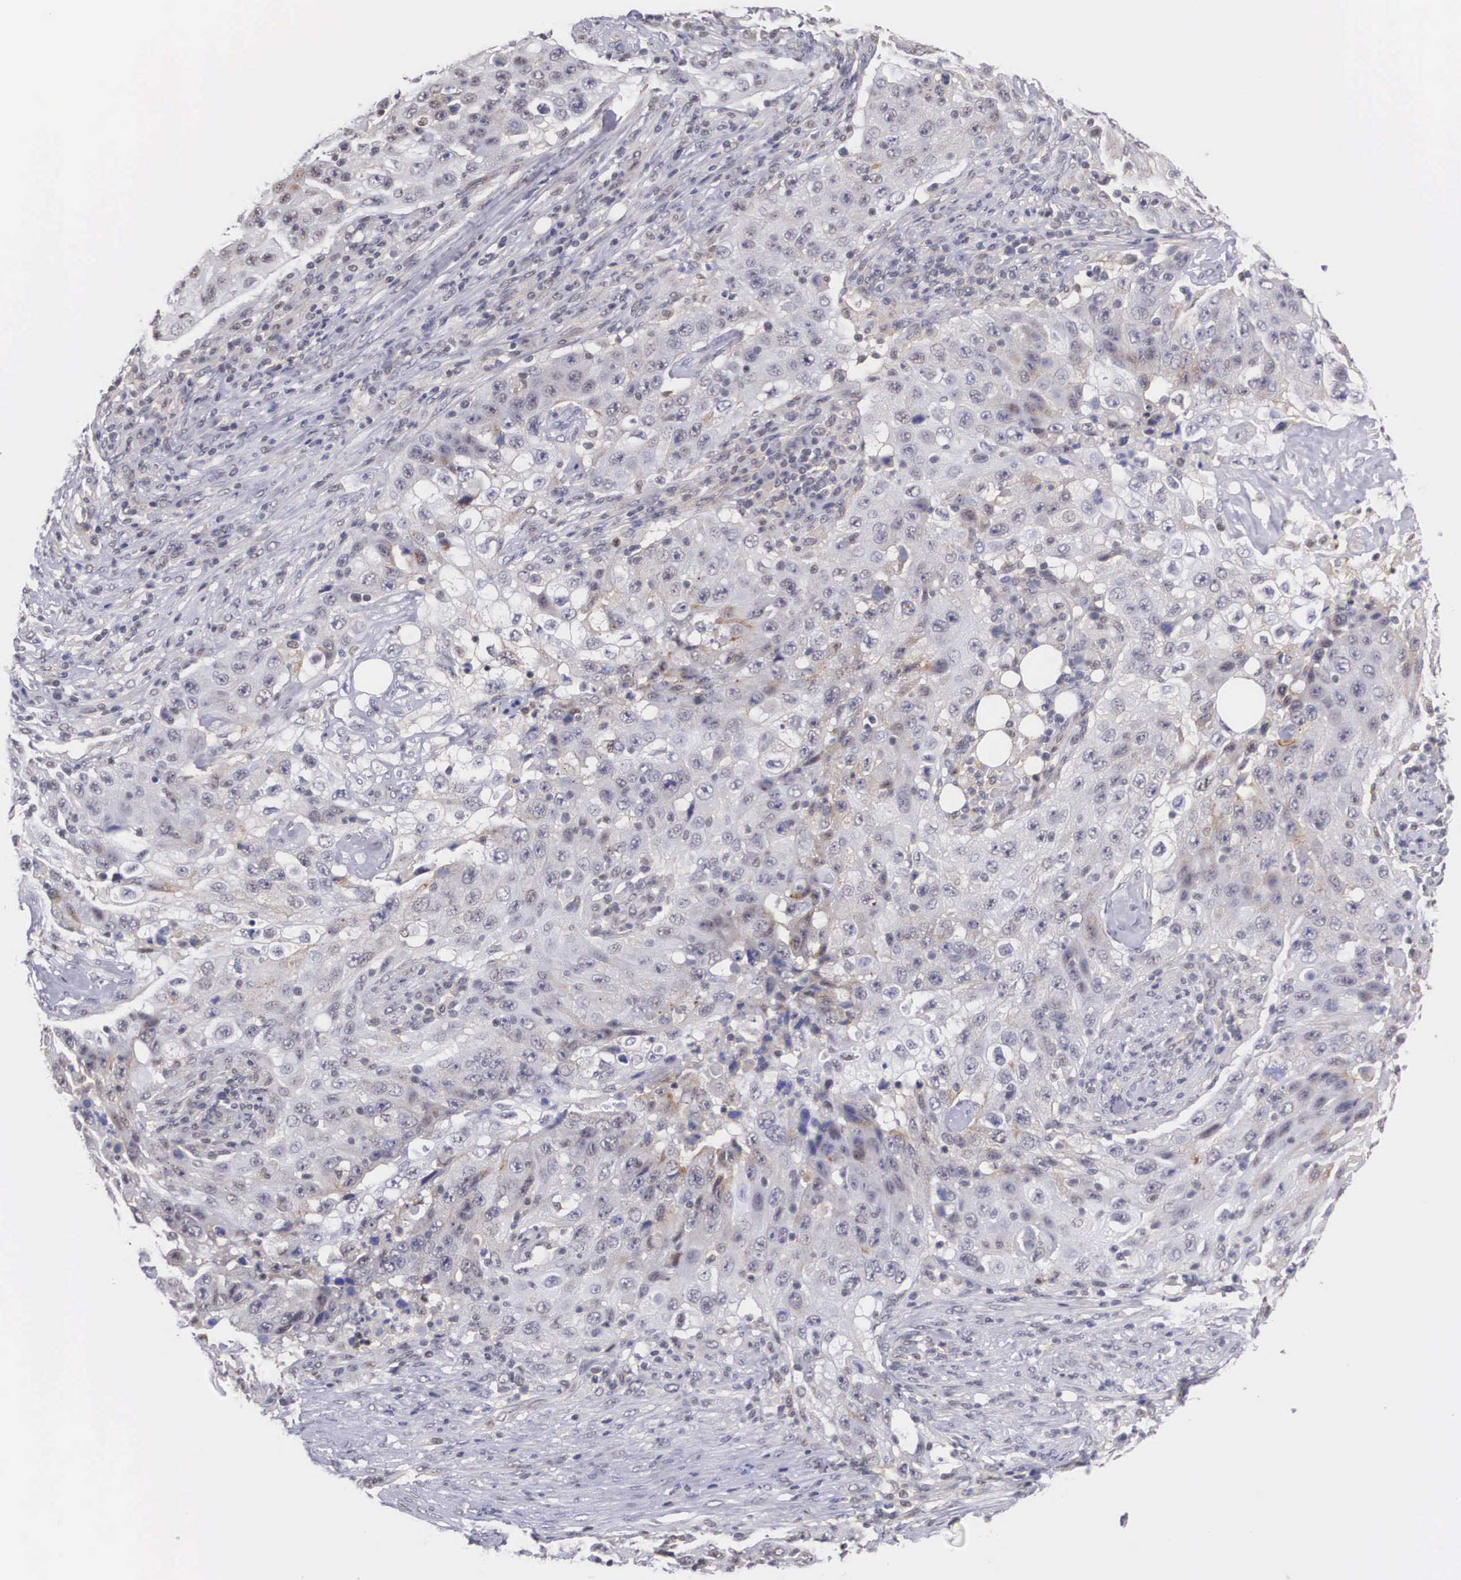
{"staining": {"intensity": "negative", "quantity": "none", "location": "none"}, "tissue": "lung cancer", "cell_type": "Tumor cells", "image_type": "cancer", "snomed": [{"axis": "morphology", "description": "Squamous cell carcinoma, NOS"}, {"axis": "topography", "description": "Lung"}], "caption": "This is an immunohistochemistry photomicrograph of lung cancer (squamous cell carcinoma). There is no expression in tumor cells.", "gene": "NR4A2", "patient": {"sex": "male", "age": 64}}